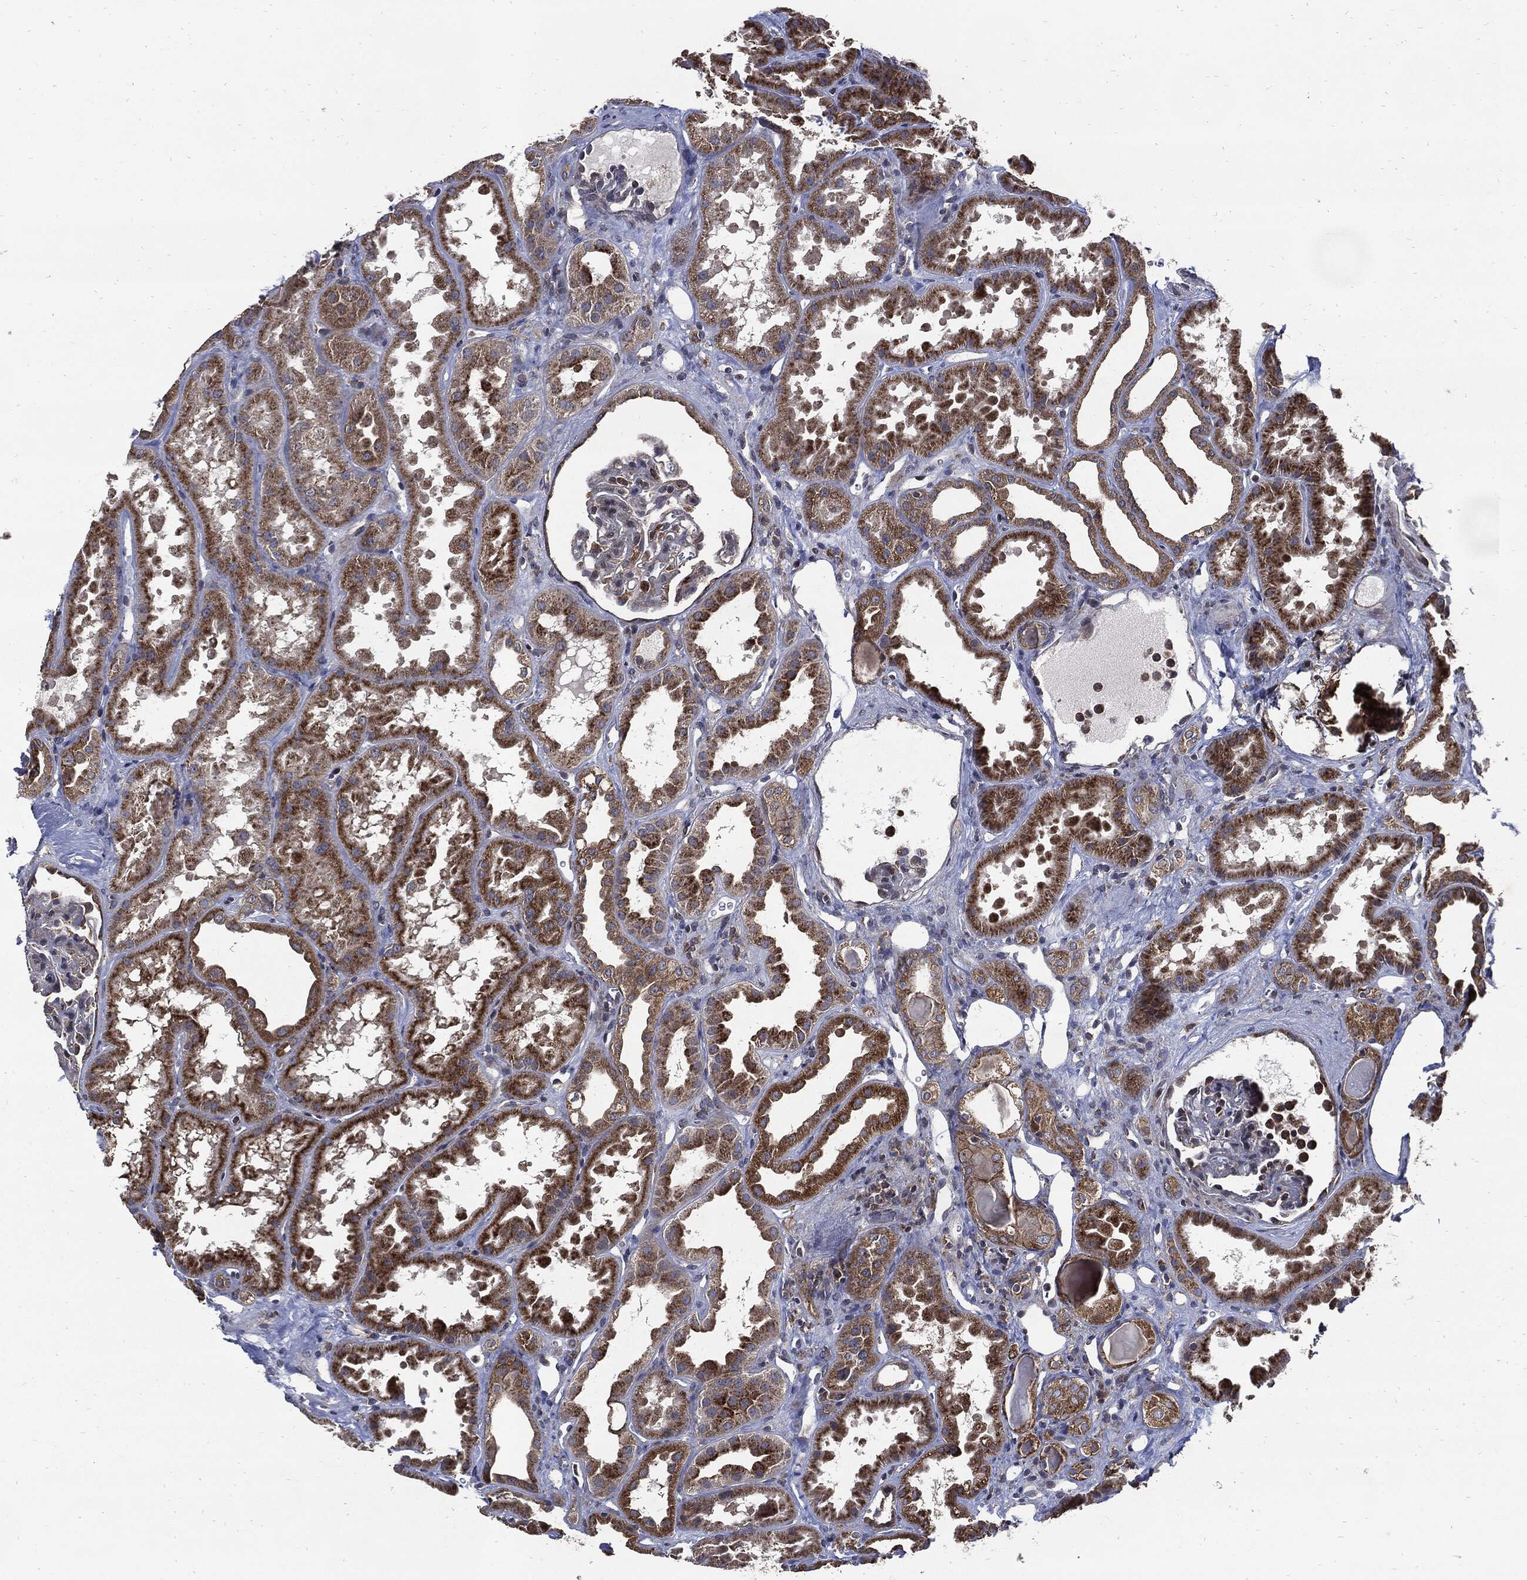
{"staining": {"intensity": "negative", "quantity": "none", "location": "none"}, "tissue": "kidney", "cell_type": "Cells in glomeruli", "image_type": "normal", "snomed": [{"axis": "morphology", "description": "Normal tissue, NOS"}, {"axis": "topography", "description": "Kidney"}], "caption": "There is no significant staining in cells in glomeruli of kidney. (DAB (3,3'-diaminobenzidine) immunohistochemistry visualized using brightfield microscopy, high magnification).", "gene": "SLC31A2", "patient": {"sex": "male", "age": 61}}